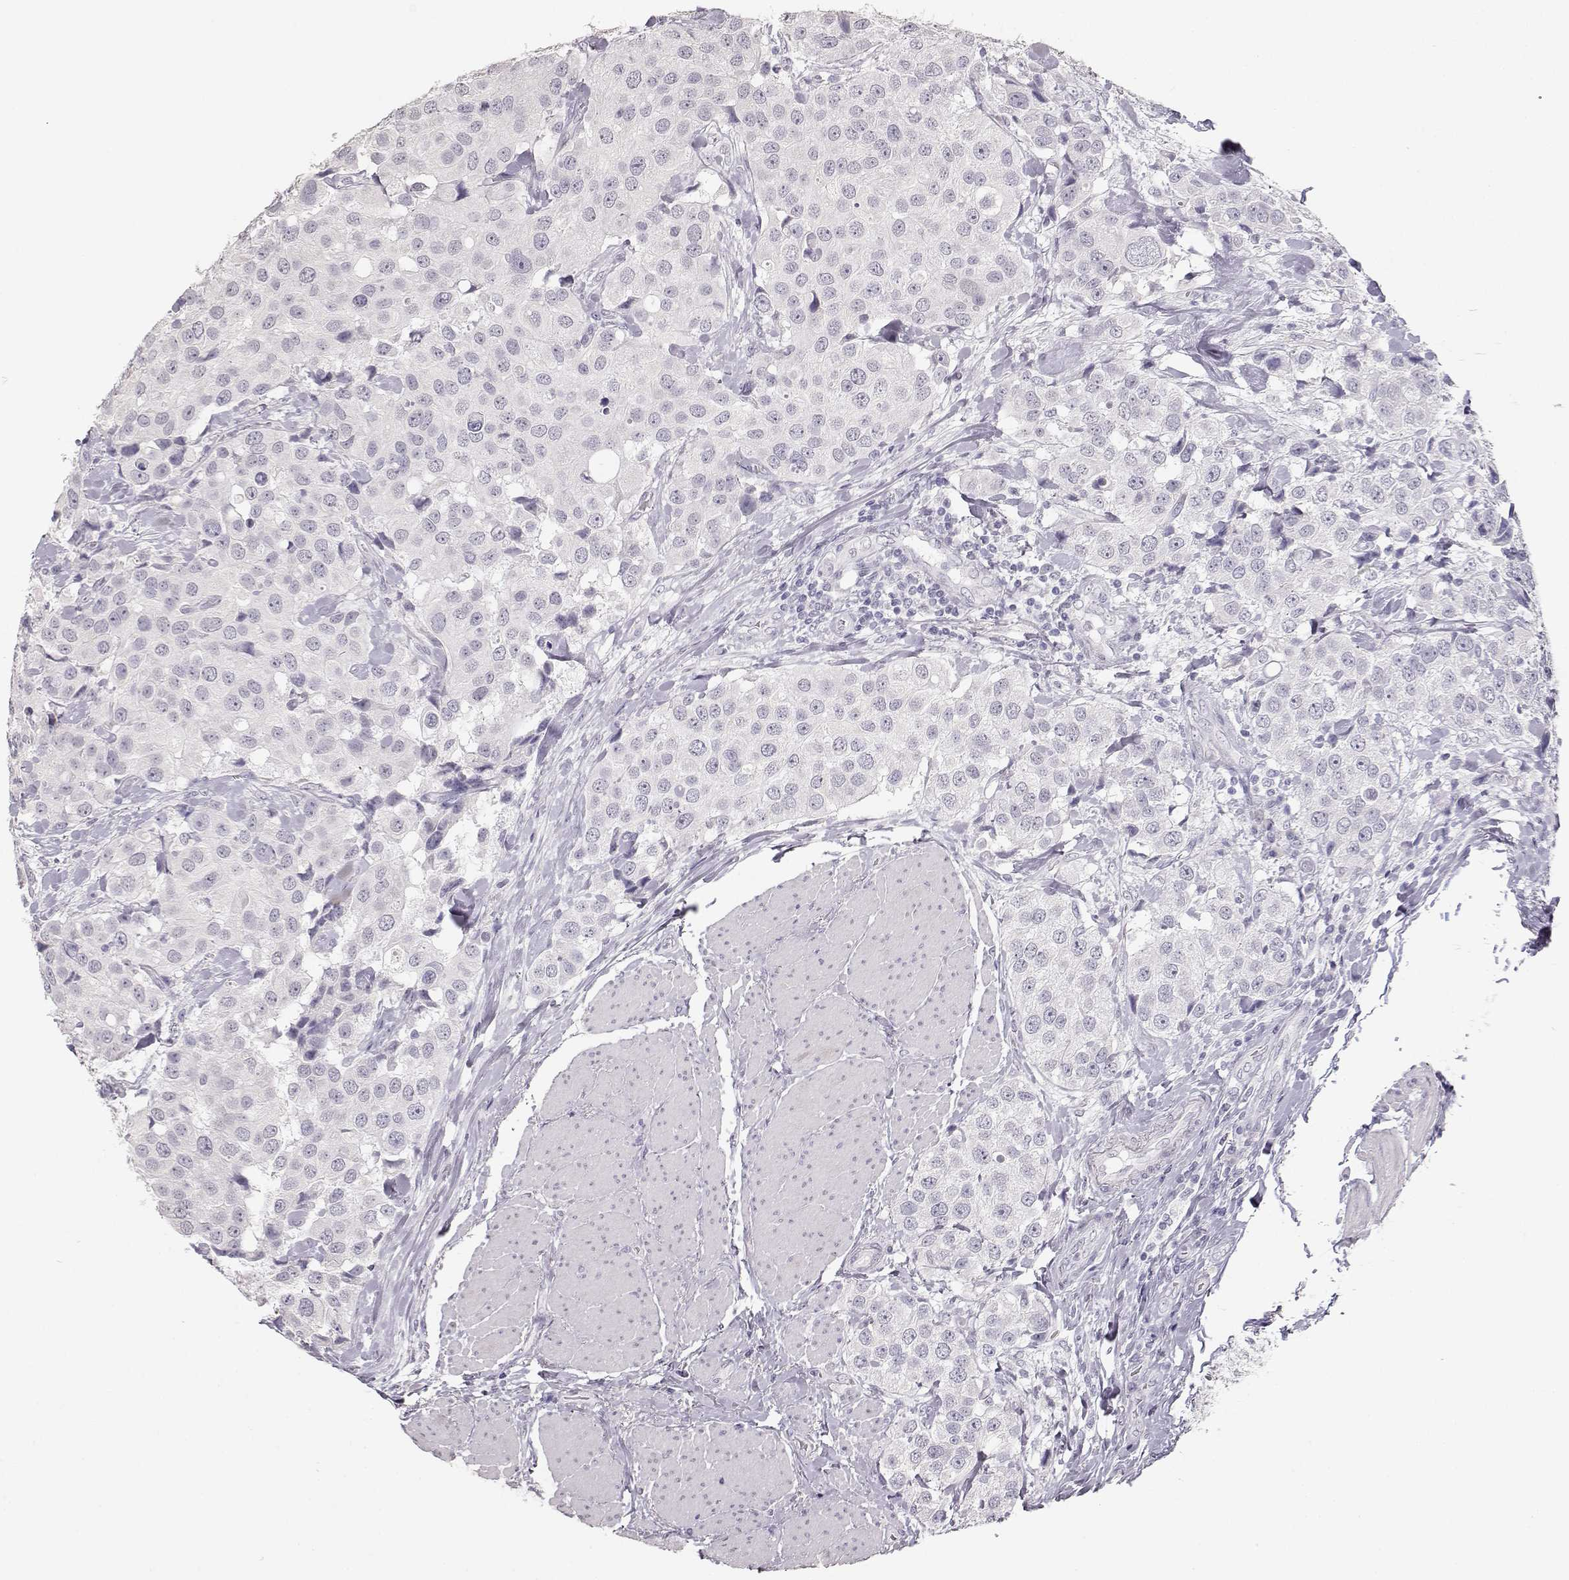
{"staining": {"intensity": "negative", "quantity": "none", "location": "none"}, "tissue": "urothelial cancer", "cell_type": "Tumor cells", "image_type": "cancer", "snomed": [{"axis": "morphology", "description": "Urothelial carcinoma, High grade"}, {"axis": "topography", "description": "Urinary bladder"}], "caption": "Tumor cells show no significant positivity in high-grade urothelial carcinoma.", "gene": "TKTL1", "patient": {"sex": "female", "age": 64}}